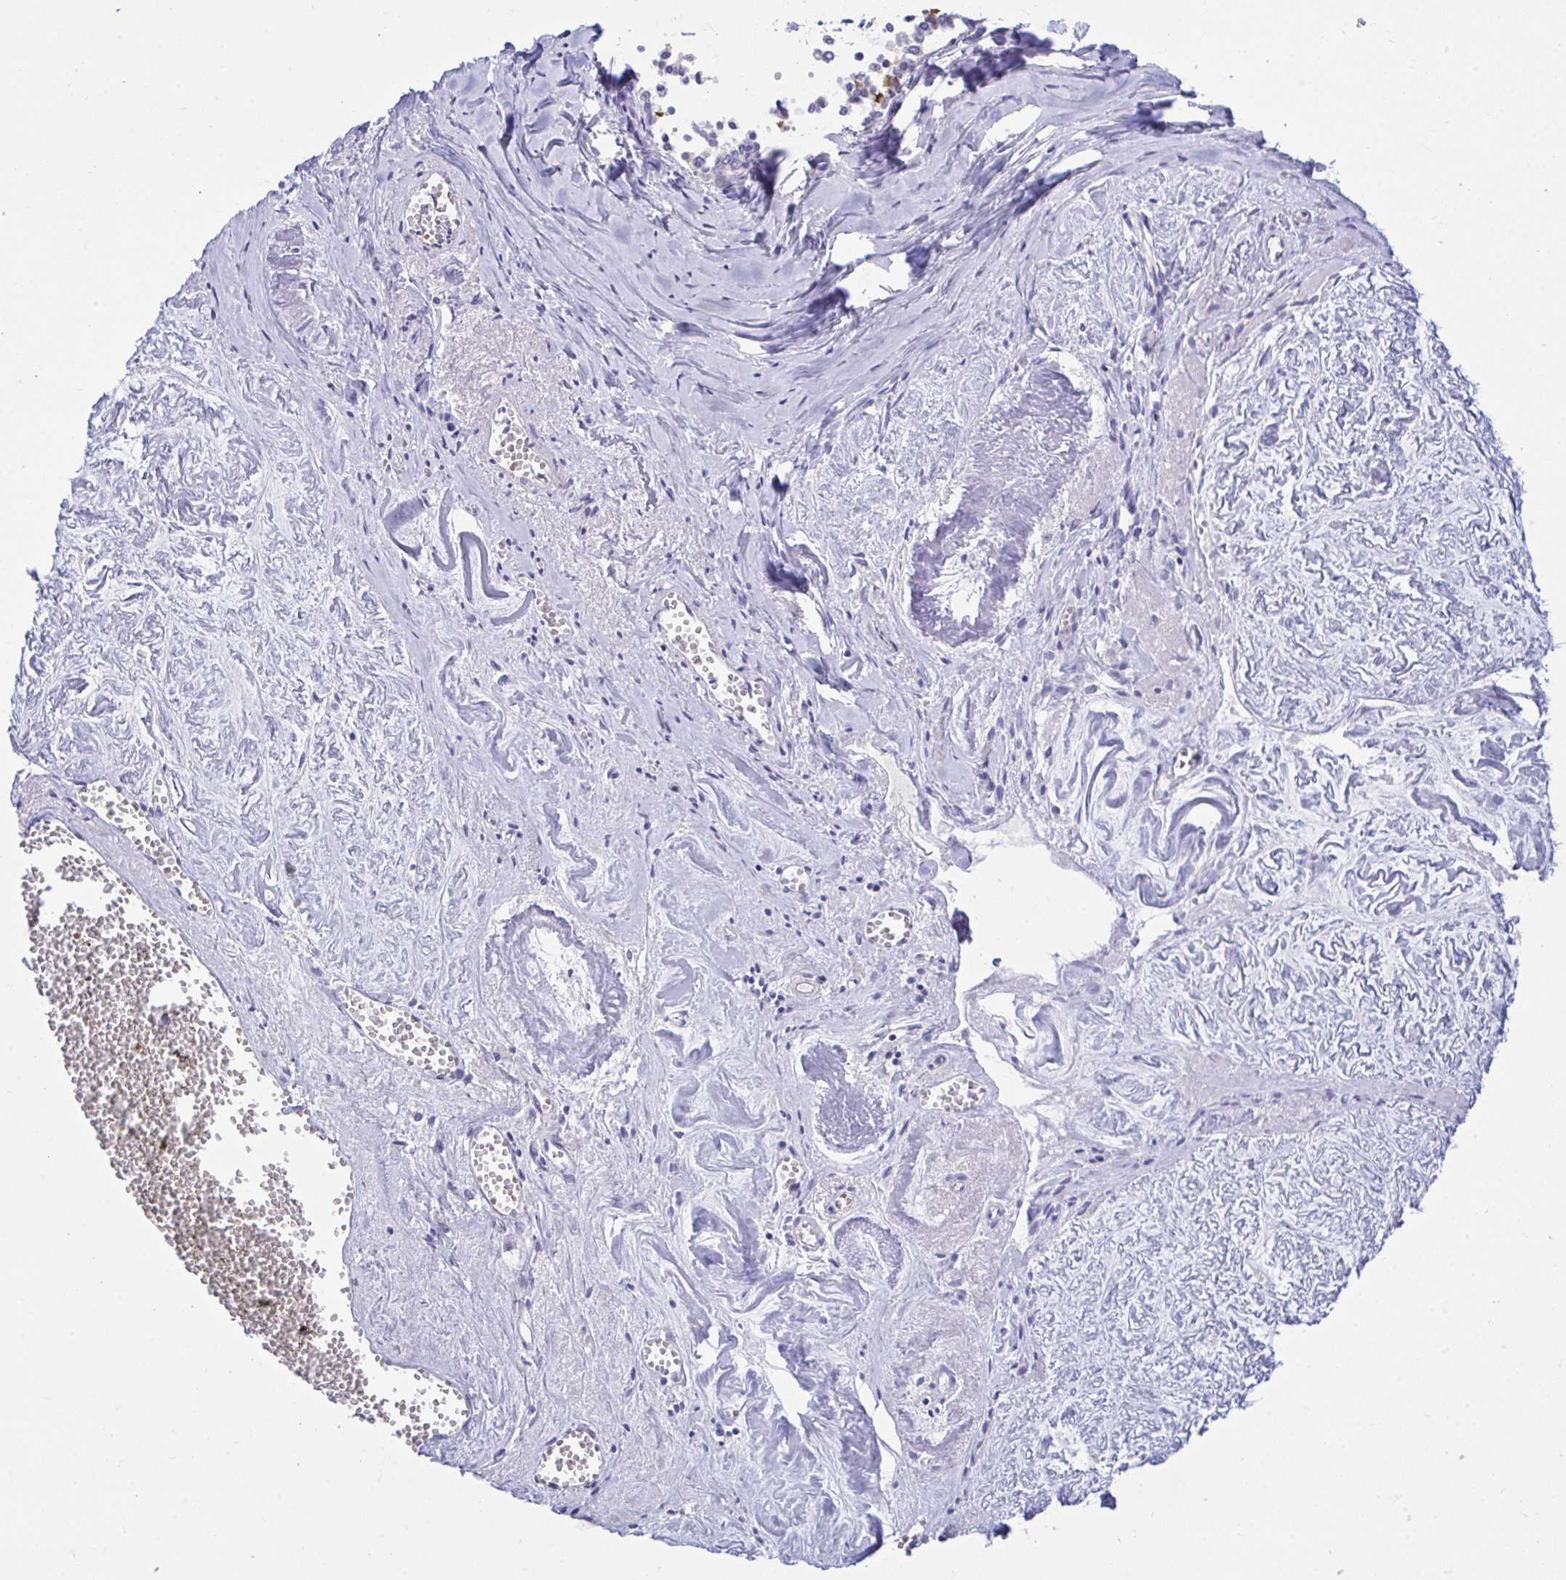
{"staining": {"intensity": "negative", "quantity": "none", "location": "none"}, "tissue": "ovarian cancer", "cell_type": "Tumor cells", "image_type": "cancer", "snomed": [{"axis": "morphology", "description": "Cystadenocarcinoma, mucinous, NOS"}, {"axis": "topography", "description": "Ovary"}], "caption": "Immunohistochemistry (IHC) image of ovarian cancer (mucinous cystadenocarcinoma) stained for a protein (brown), which reveals no staining in tumor cells.", "gene": "PLEKHH1", "patient": {"sex": "female", "age": 90}}